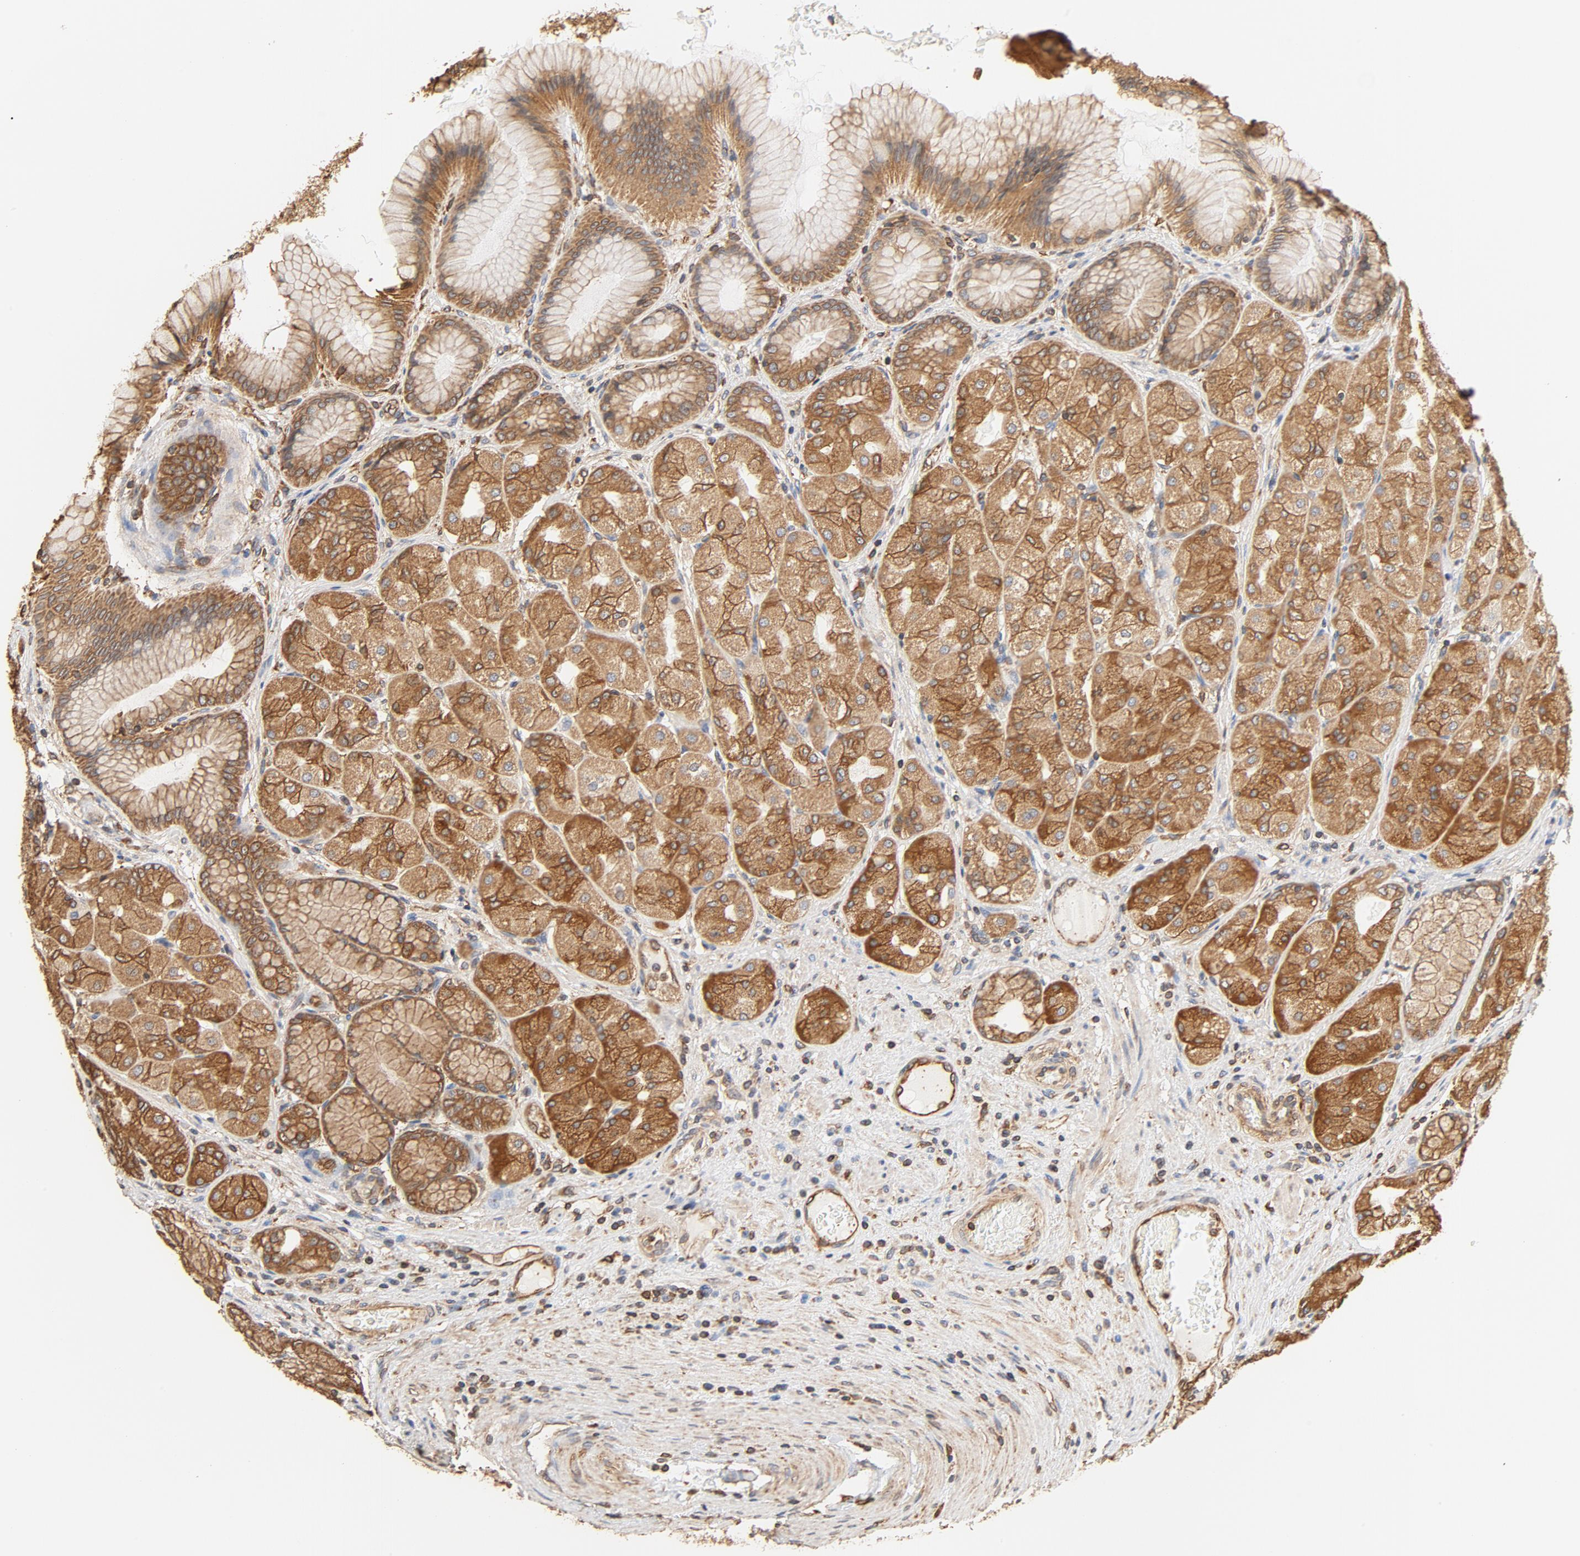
{"staining": {"intensity": "moderate", "quantity": ">75%", "location": "cytoplasmic/membranous"}, "tissue": "stomach", "cell_type": "Glandular cells", "image_type": "normal", "snomed": [{"axis": "morphology", "description": "Normal tissue, NOS"}, {"axis": "morphology", "description": "Adenocarcinoma, NOS"}, {"axis": "topography", "description": "Stomach"}, {"axis": "topography", "description": "Stomach, lower"}], "caption": "A micrograph of stomach stained for a protein shows moderate cytoplasmic/membranous brown staining in glandular cells.", "gene": "BCAP31", "patient": {"sex": "female", "age": 65}}